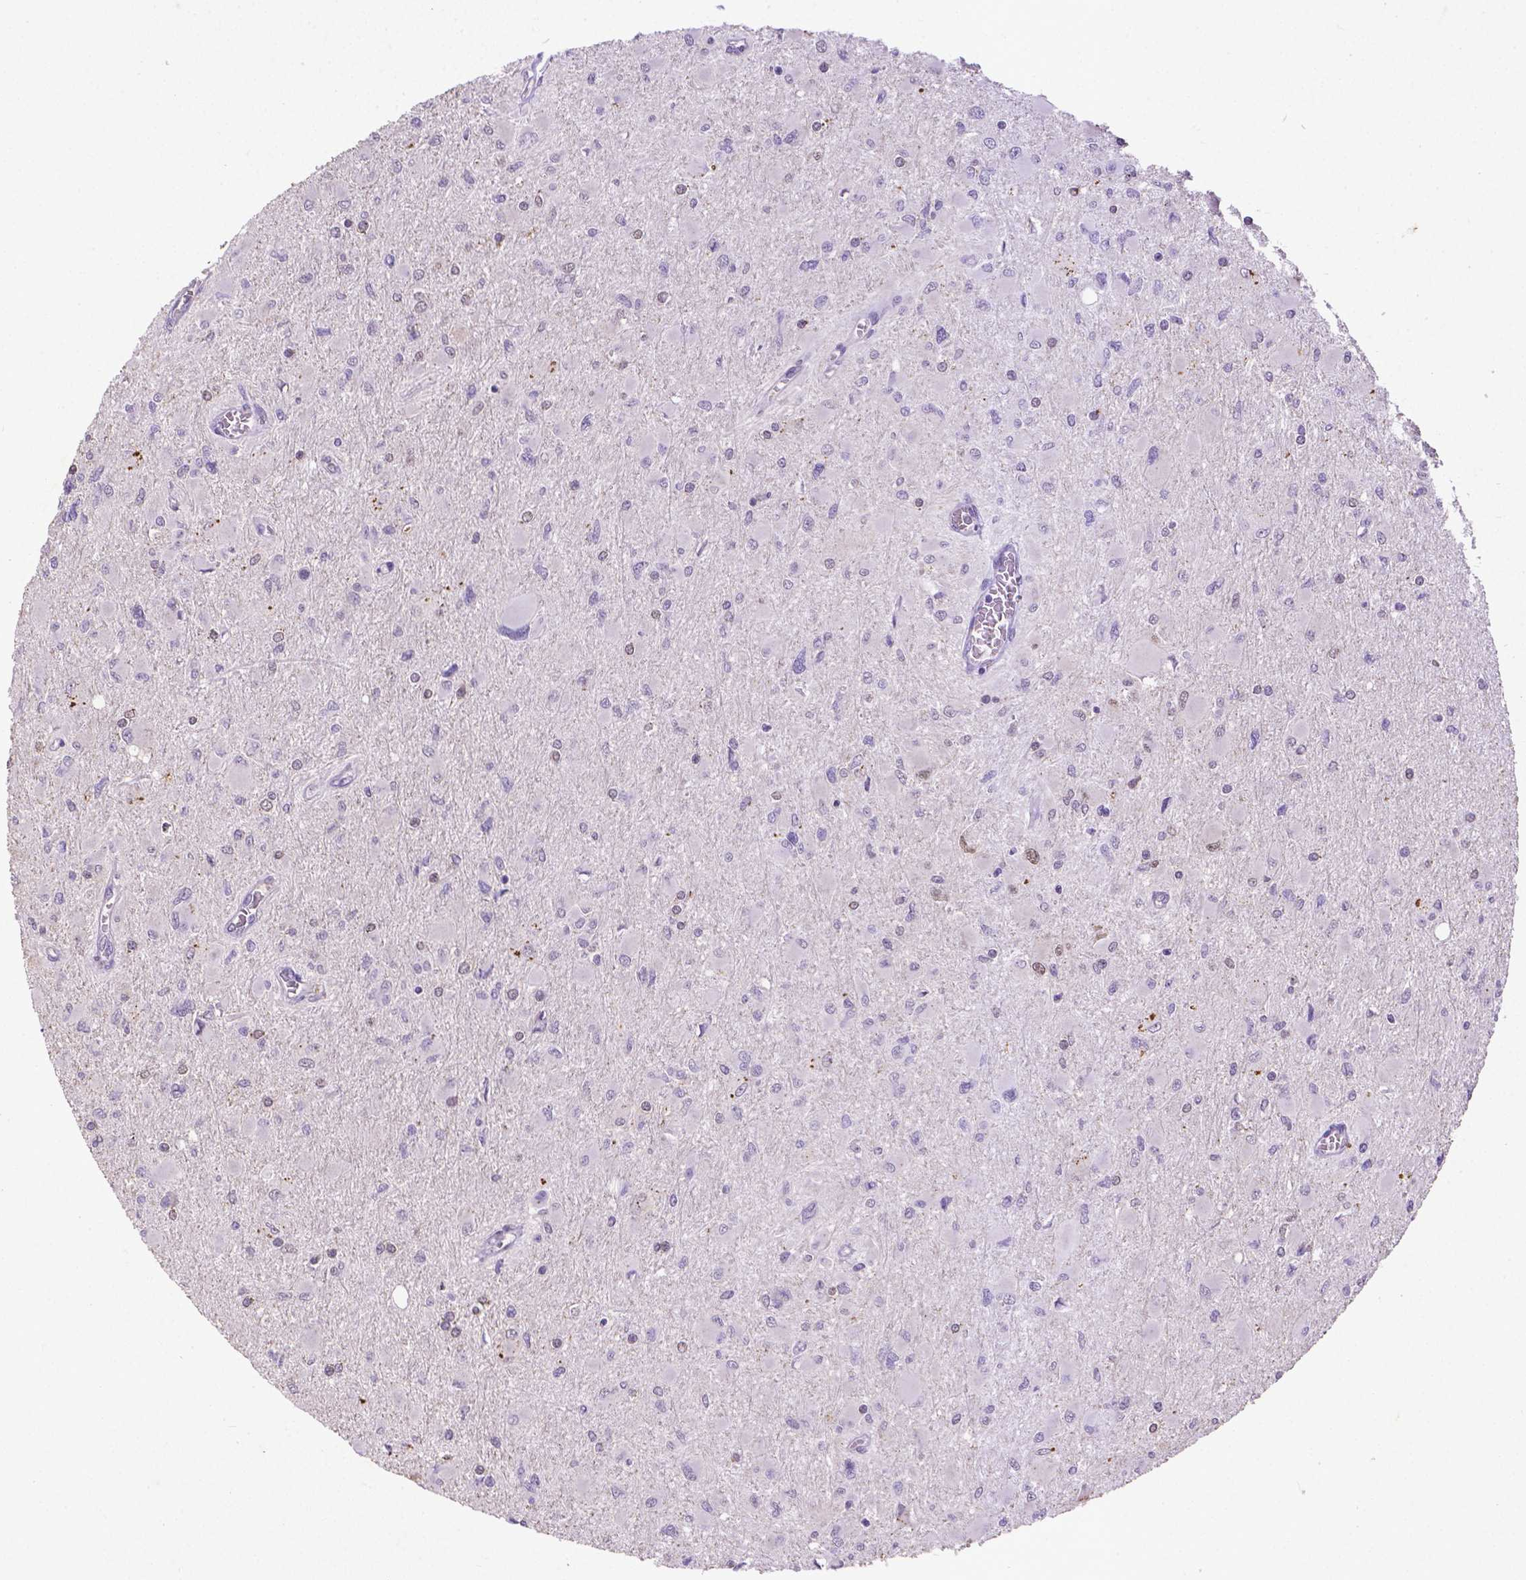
{"staining": {"intensity": "negative", "quantity": "none", "location": "none"}, "tissue": "glioma", "cell_type": "Tumor cells", "image_type": "cancer", "snomed": [{"axis": "morphology", "description": "Glioma, malignant, High grade"}, {"axis": "topography", "description": "Cerebral cortex"}], "caption": "DAB immunohistochemical staining of malignant glioma (high-grade) demonstrates no significant expression in tumor cells.", "gene": "CDKN1A", "patient": {"sex": "female", "age": 36}}